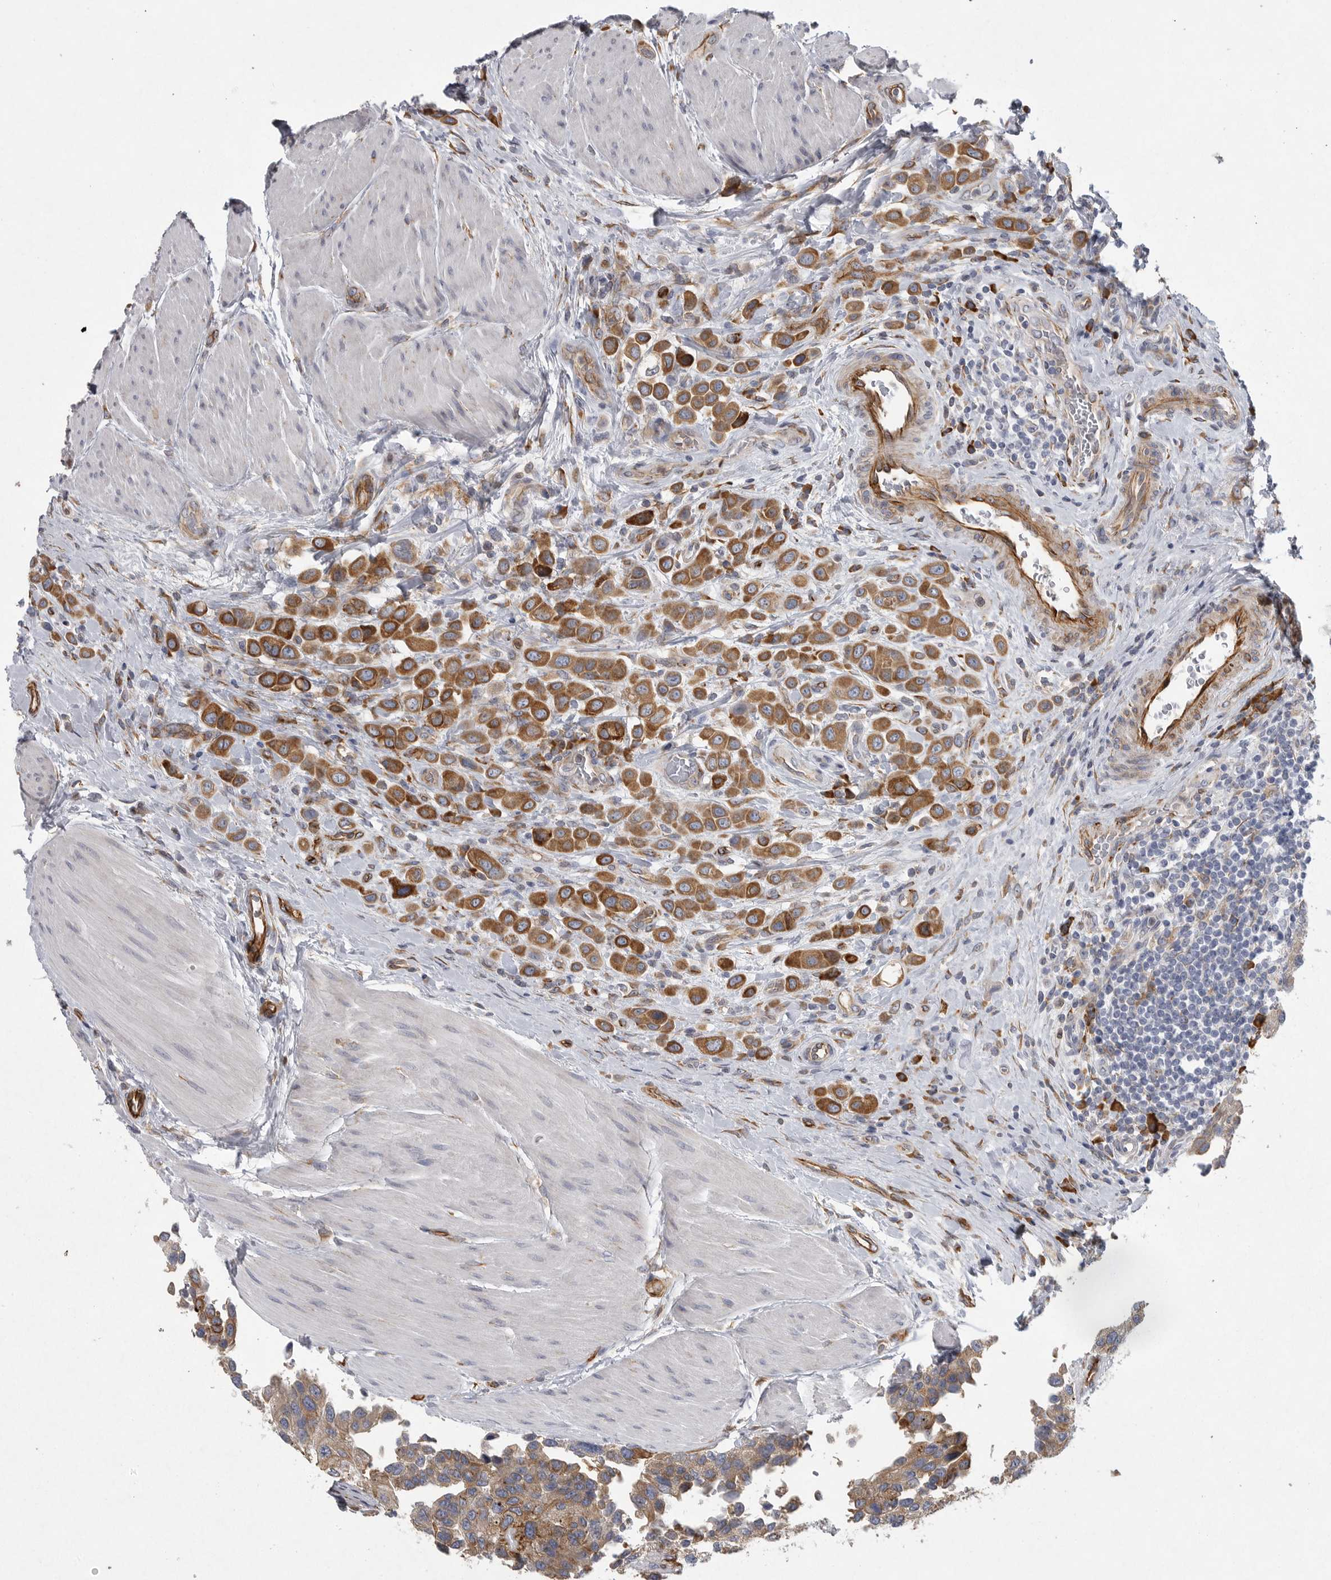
{"staining": {"intensity": "strong", "quantity": ">75%", "location": "cytoplasmic/membranous"}, "tissue": "urothelial cancer", "cell_type": "Tumor cells", "image_type": "cancer", "snomed": [{"axis": "morphology", "description": "Urothelial carcinoma, High grade"}, {"axis": "topography", "description": "Urinary bladder"}], "caption": "Protein staining reveals strong cytoplasmic/membranous positivity in about >75% of tumor cells in high-grade urothelial carcinoma.", "gene": "MINPP1", "patient": {"sex": "male", "age": 50}}